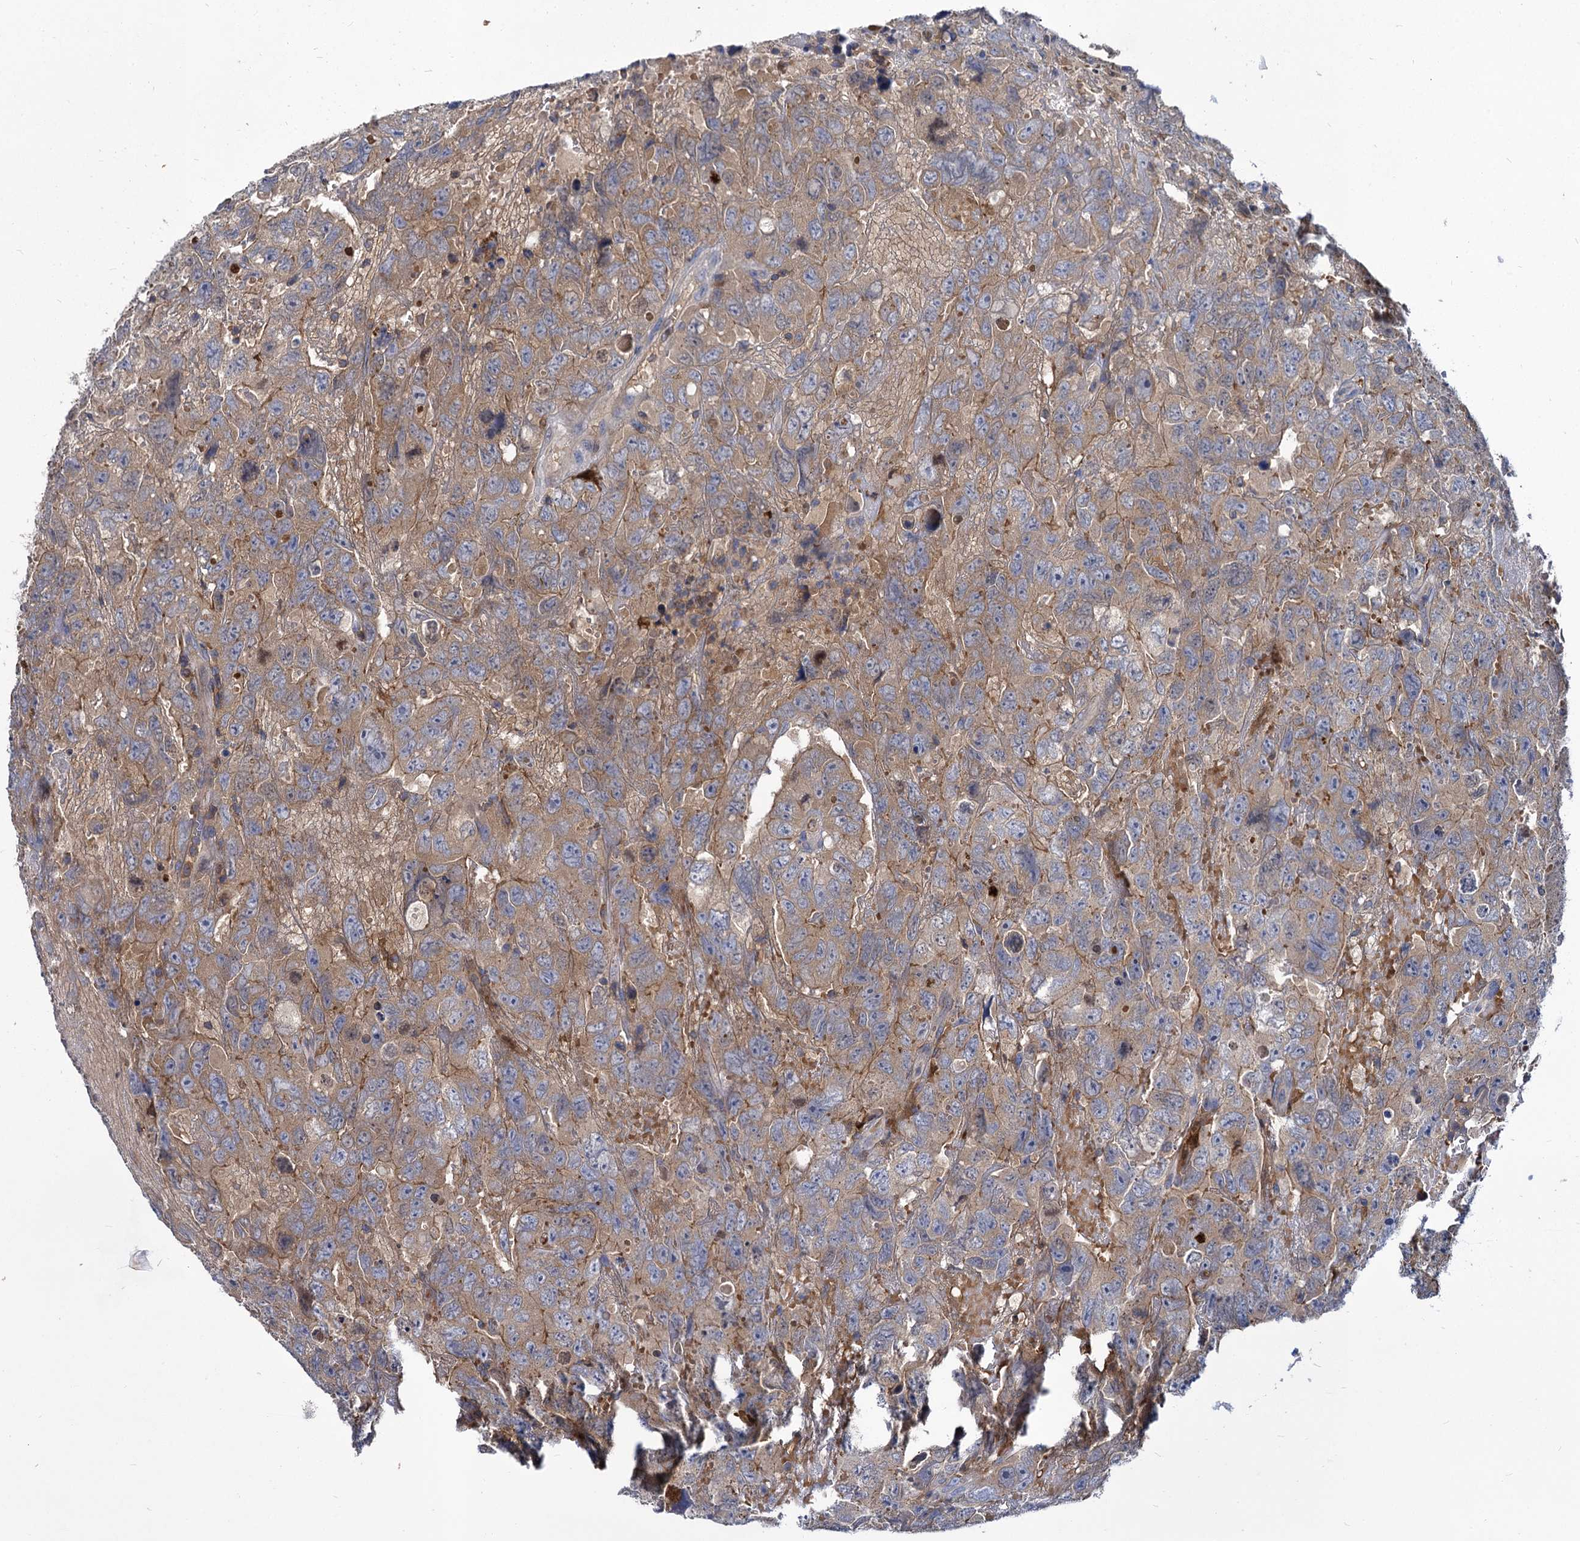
{"staining": {"intensity": "weak", "quantity": ">75%", "location": "cytoplasmic/membranous"}, "tissue": "testis cancer", "cell_type": "Tumor cells", "image_type": "cancer", "snomed": [{"axis": "morphology", "description": "Carcinoma, Embryonal, NOS"}, {"axis": "topography", "description": "Testis"}], "caption": "High-magnification brightfield microscopy of embryonal carcinoma (testis) stained with DAB (3,3'-diaminobenzidine) (brown) and counterstained with hematoxylin (blue). tumor cells exhibit weak cytoplasmic/membranous expression is present in approximately>75% of cells. The staining was performed using DAB (3,3'-diaminobenzidine) to visualize the protein expression in brown, while the nuclei were stained in blue with hematoxylin (Magnification: 20x).", "gene": "GCLC", "patient": {"sex": "male", "age": 45}}